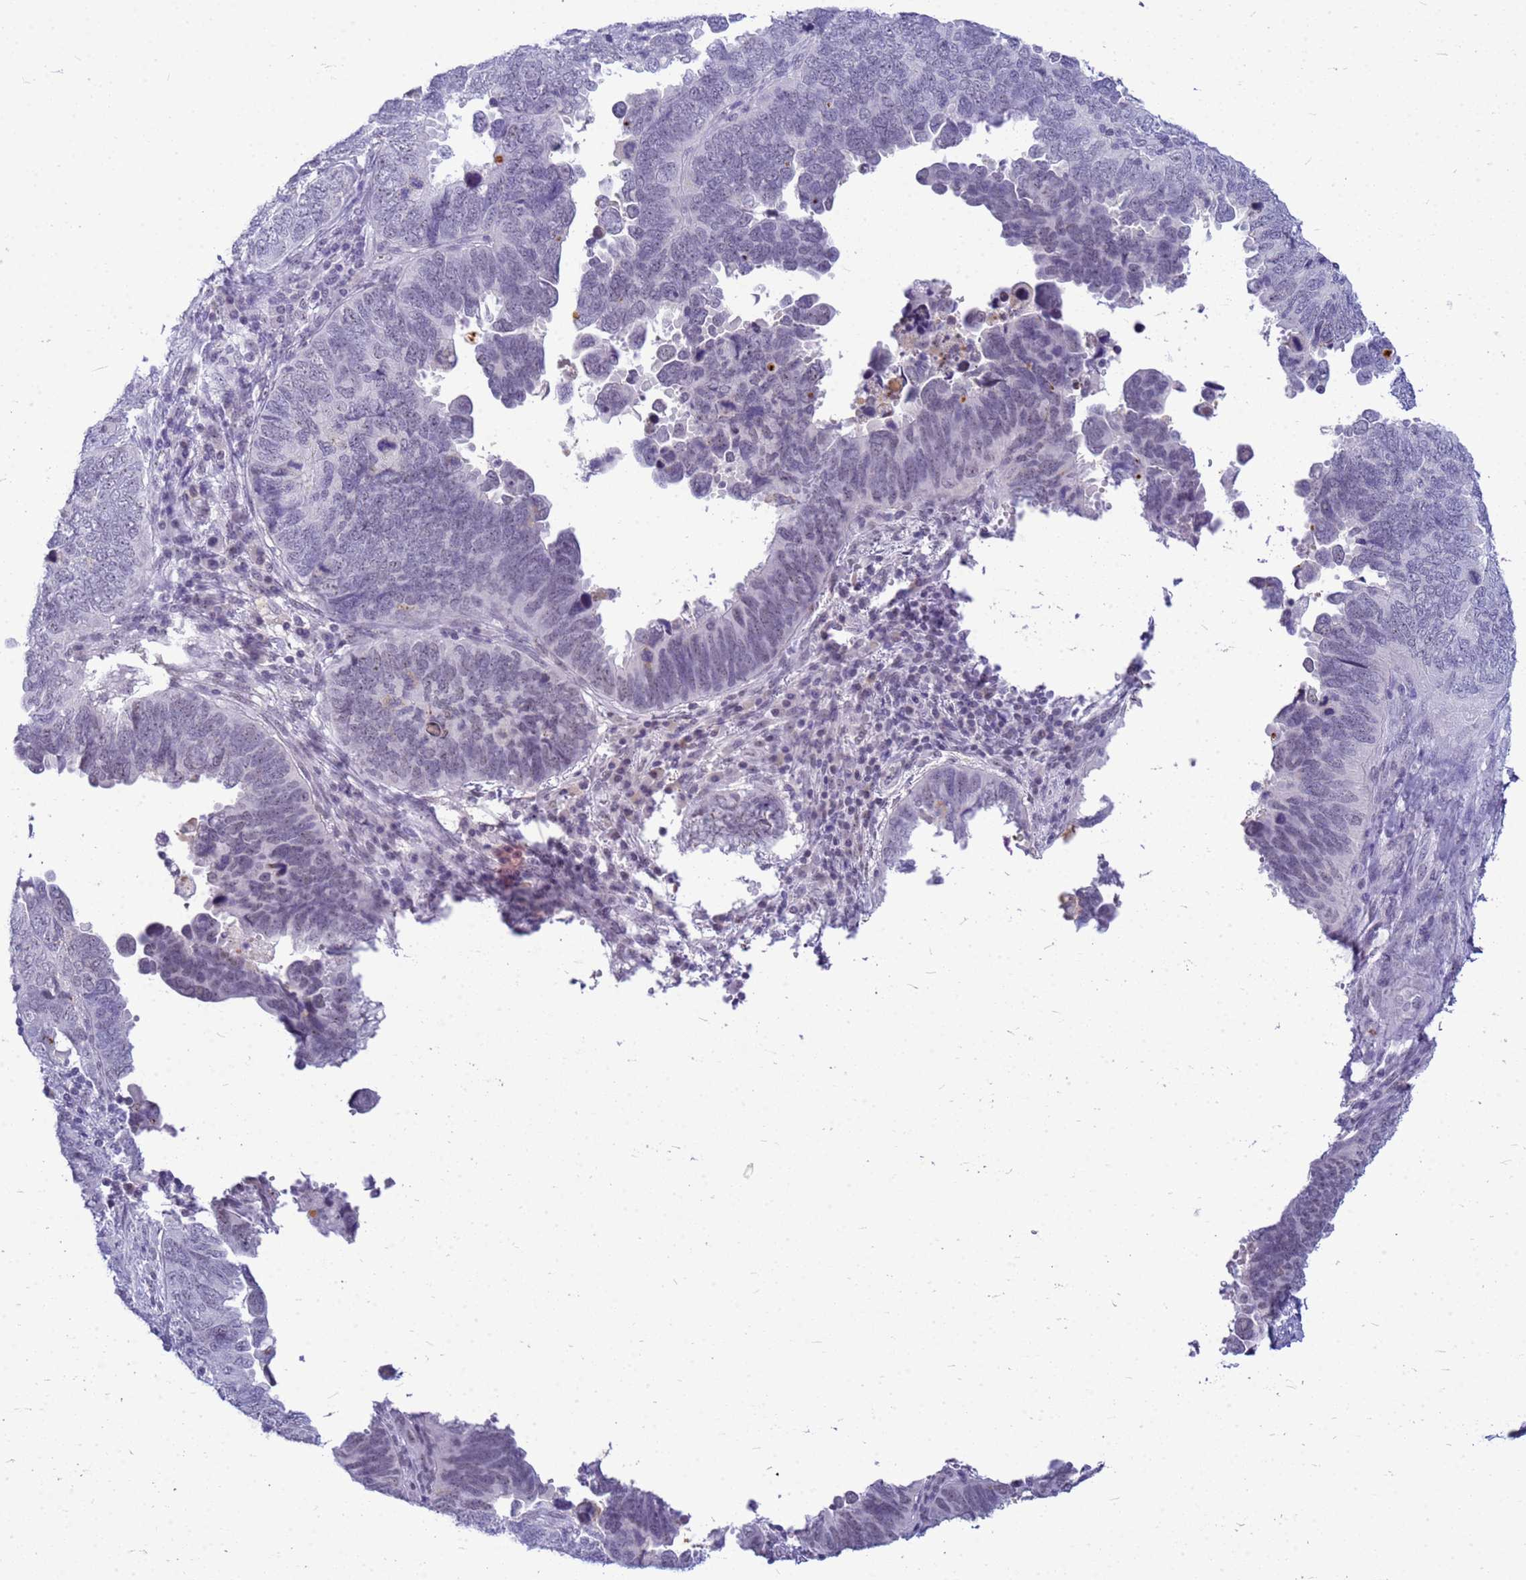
{"staining": {"intensity": "weak", "quantity": "<25%", "location": "nuclear"}, "tissue": "endometrial cancer", "cell_type": "Tumor cells", "image_type": "cancer", "snomed": [{"axis": "morphology", "description": "Adenocarcinoma, NOS"}, {"axis": "topography", "description": "Endometrium"}], "caption": "DAB (3,3'-diaminobenzidine) immunohistochemical staining of adenocarcinoma (endometrial) reveals no significant expression in tumor cells.", "gene": "DMRTC2", "patient": {"sex": "female", "age": 79}}